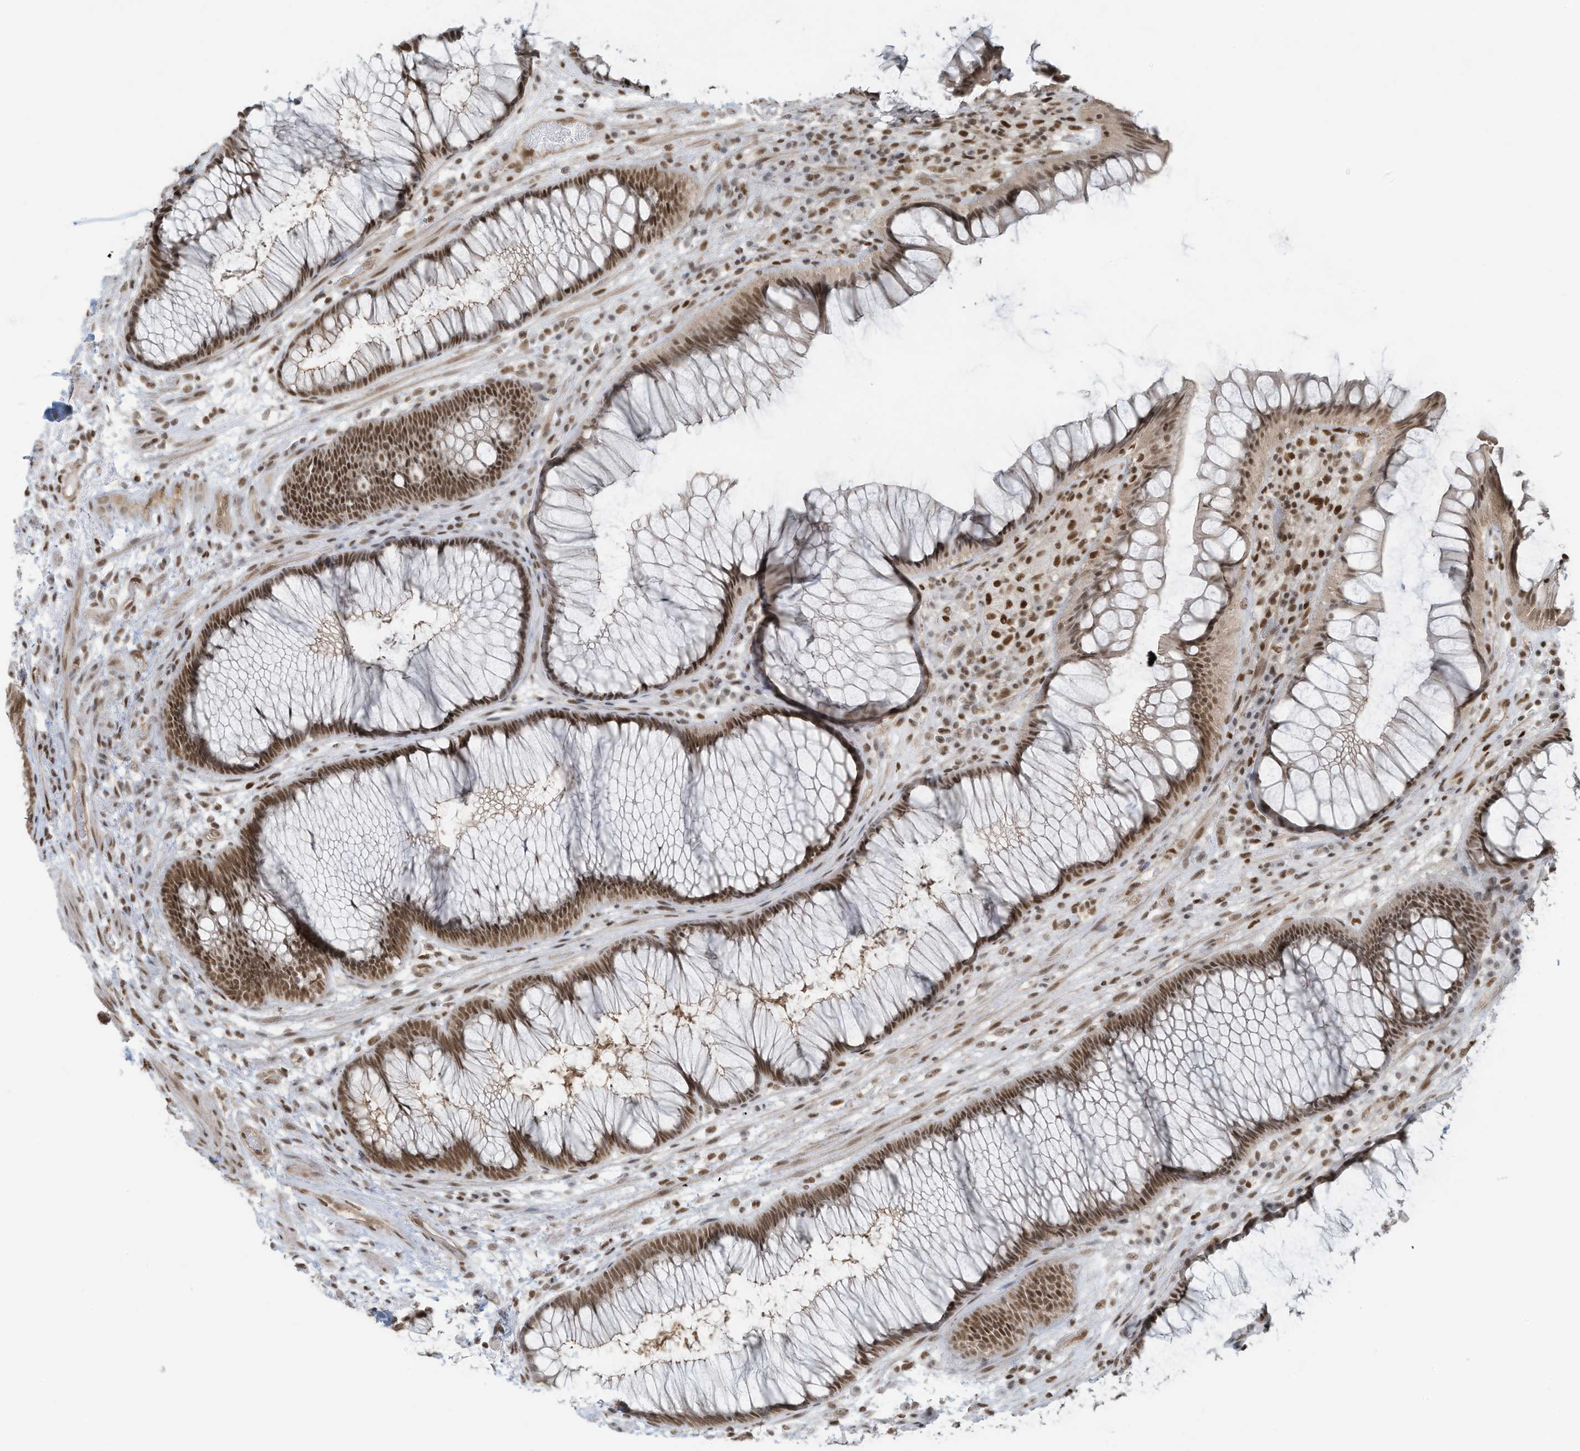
{"staining": {"intensity": "moderate", "quantity": ">75%", "location": "nuclear"}, "tissue": "rectum", "cell_type": "Glandular cells", "image_type": "normal", "snomed": [{"axis": "morphology", "description": "Normal tissue, NOS"}, {"axis": "topography", "description": "Rectum"}], "caption": "Moderate nuclear staining is present in about >75% of glandular cells in unremarkable rectum. (DAB (3,3'-diaminobenzidine) = brown stain, brightfield microscopy at high magnification).", "gene": "DBR1", "patient": {"sex": "male", "age": 51}}